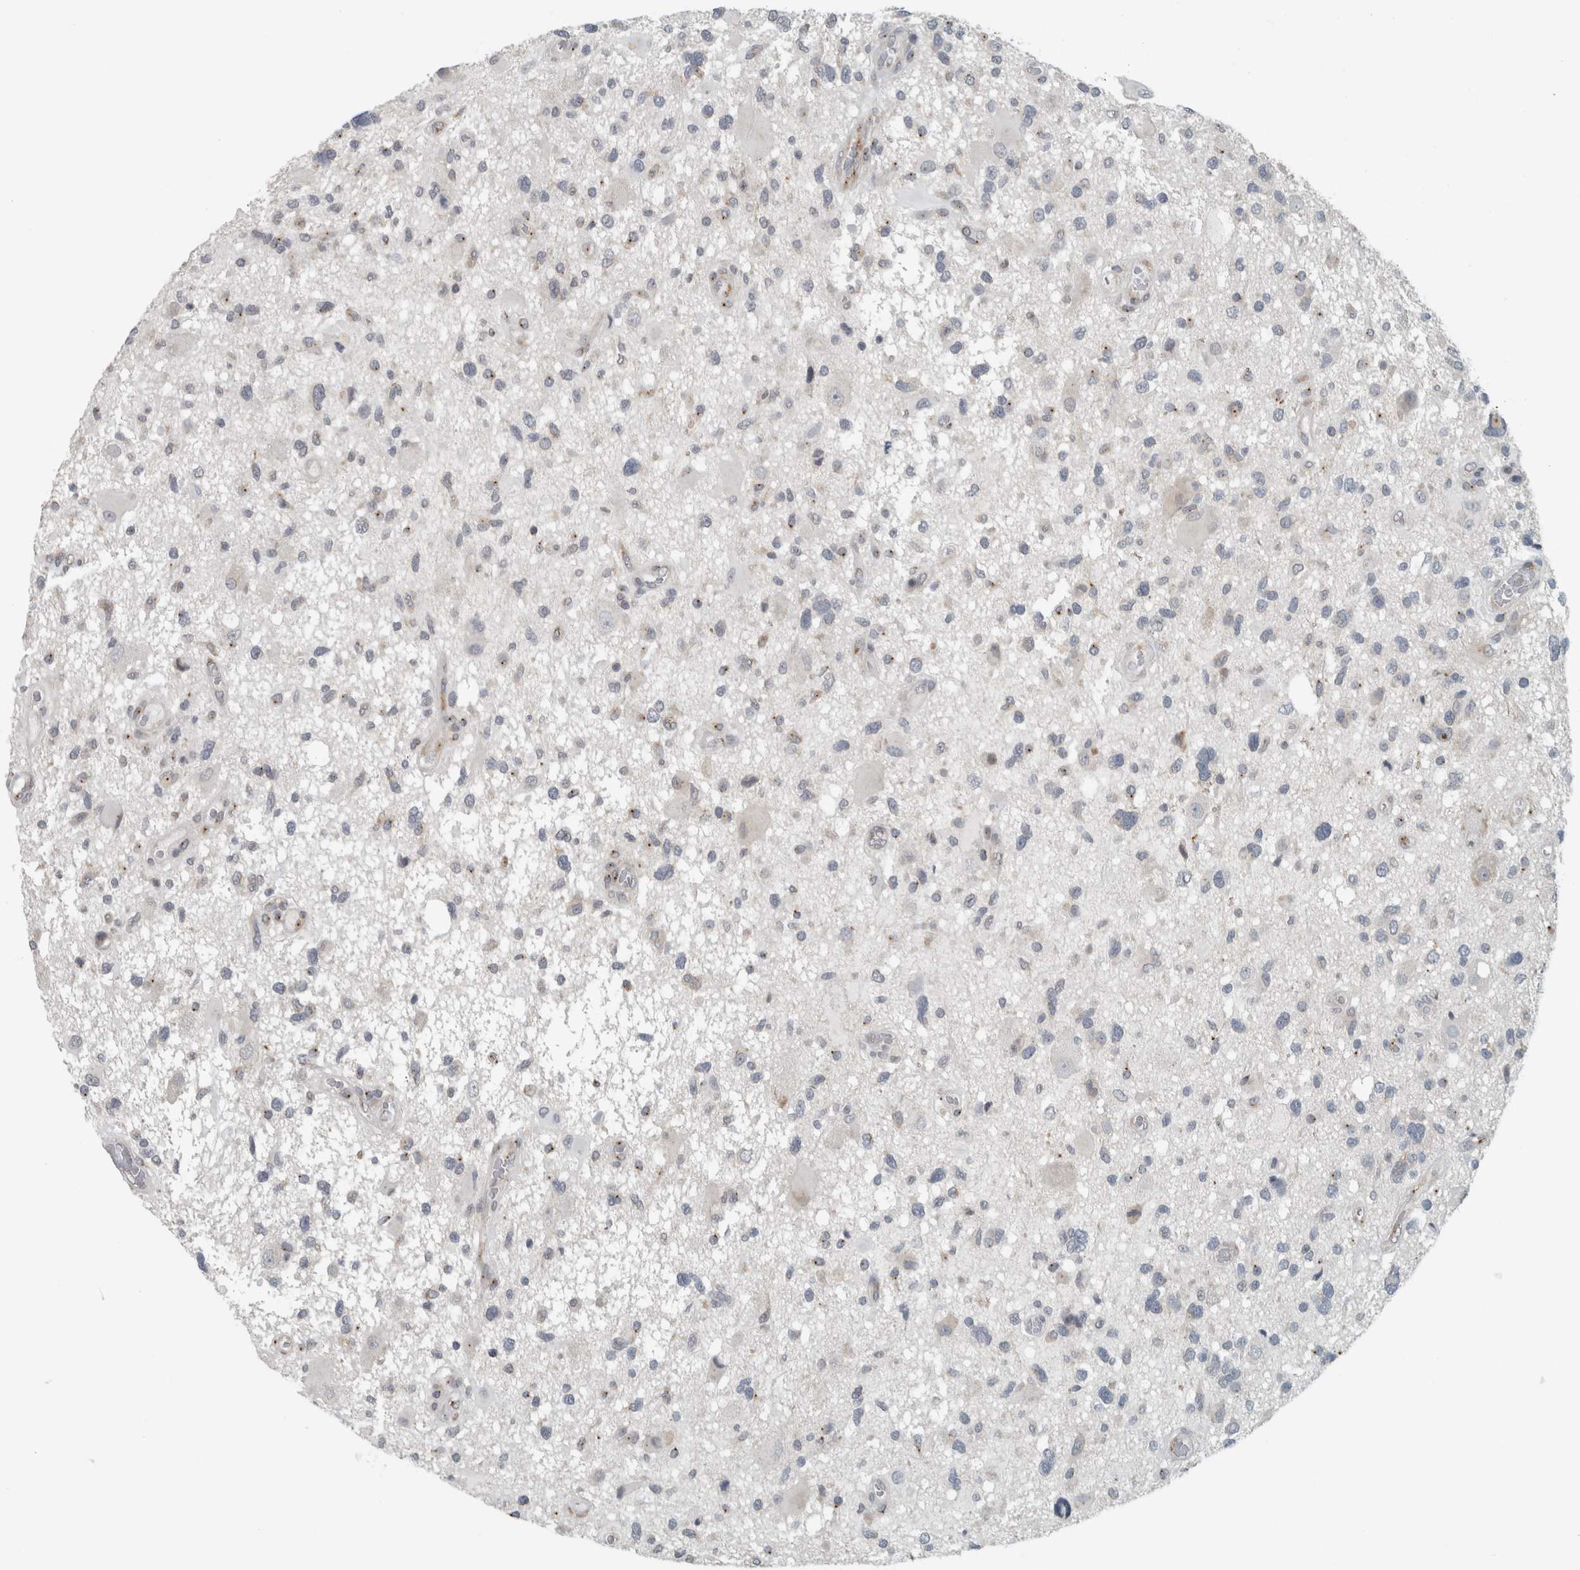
{"staining": {"intensity": "weak", "quantity": "<25%", "location": "cytoplasmic/membranous"}, "tissue": "glioma", "cell_type": "Tumor cells", "image_type": "cancer", "snomed": [{"axis": "morphology", "description": "Glioma, malignant, High grade"}, {"axis": "topography", "description": "Brain"}], "caption": "Human malignant glioma (high-grade) stained for a protein using IHC shows no positivity in tumor cells.", "gene": "KIF1C", "patient": {"sex": "male", "age": 33}}